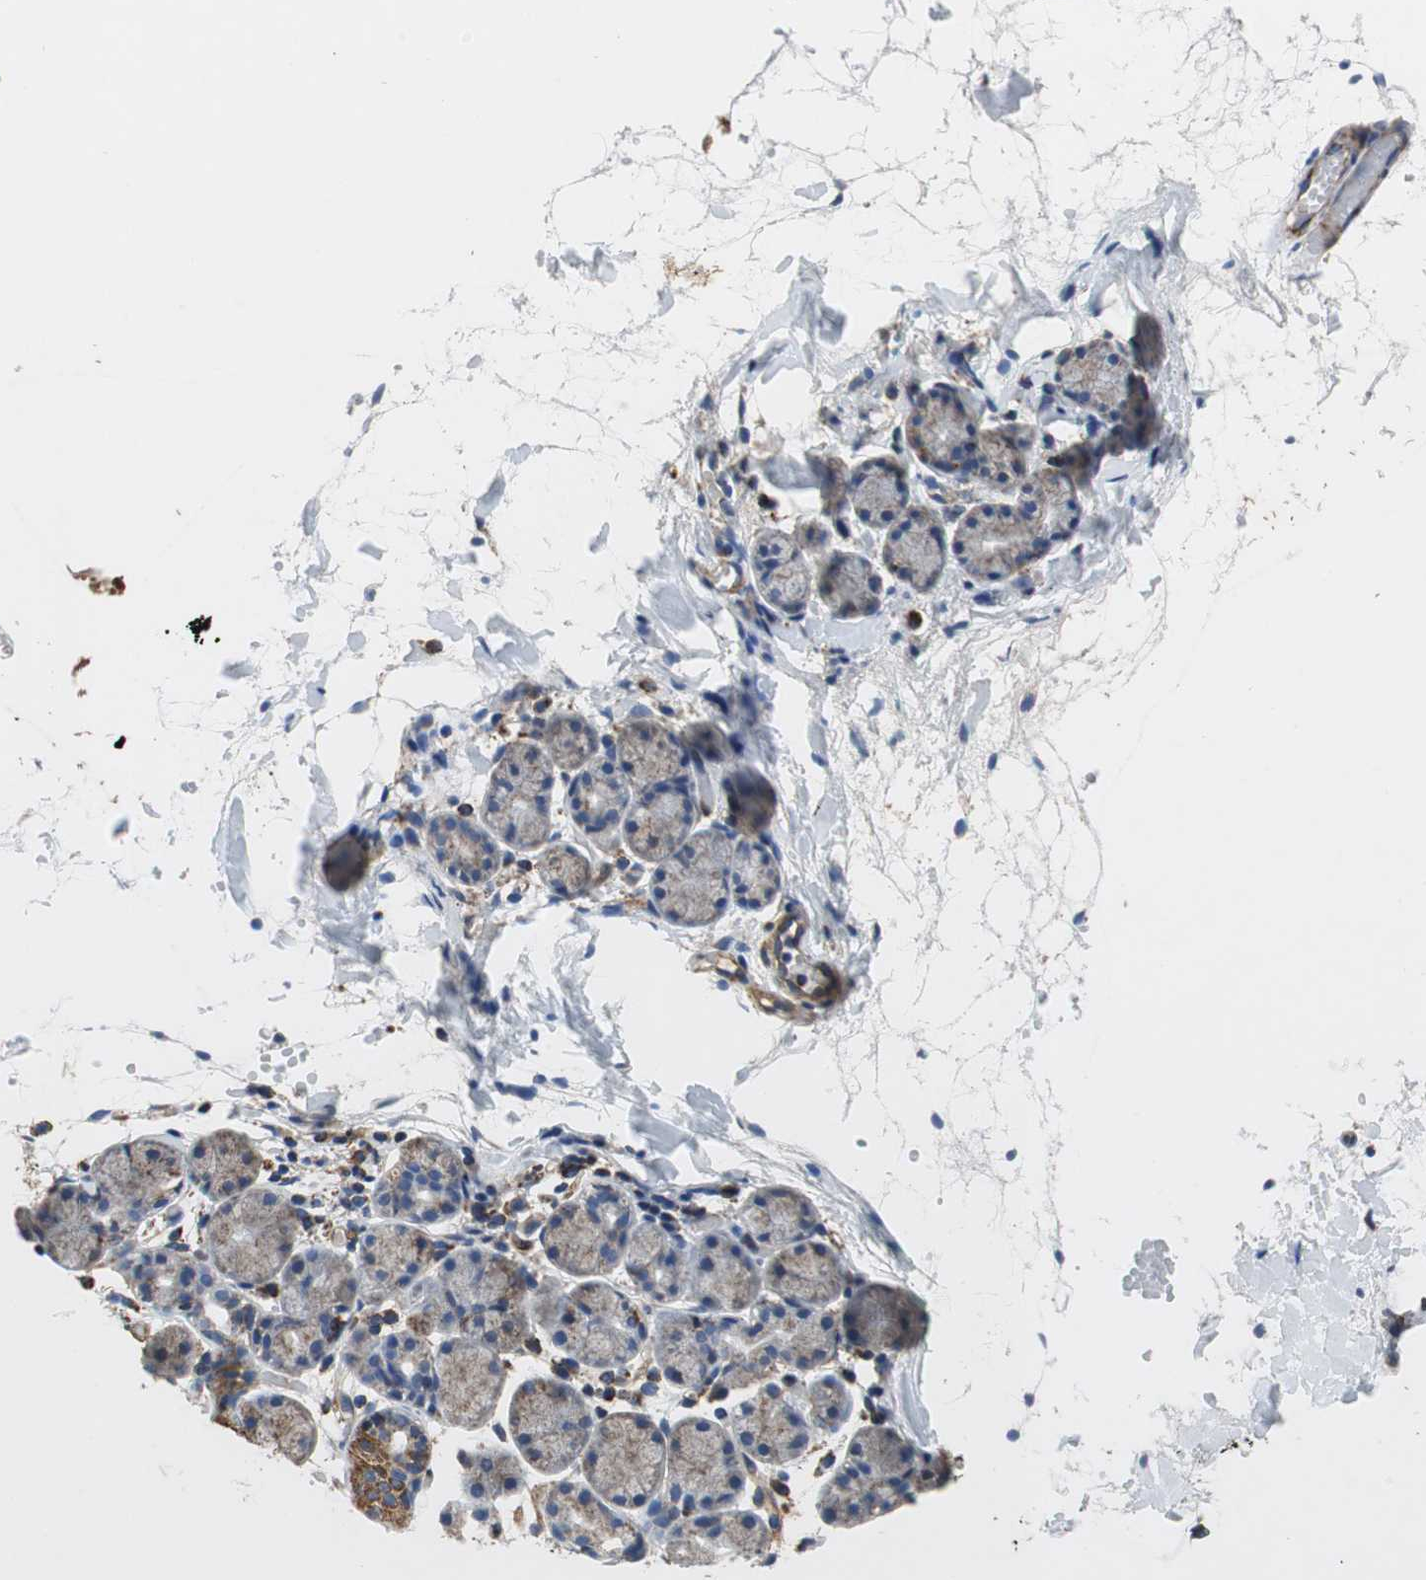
{"staining": {"intensity": "weak", "quantity": "25%-75%", "location": "cytoplasmic/membranous"}, "tissue": "salivary gland", "cell_type": "Glandular cells", "image_type": "normal", "snomed": [{"axis": "morphology", "description": "Normal tissue, NOS"}, {"axis": "topography", "description": "Salivary gland"}], "caption": "Protein staining of benign salivary gland demonstrates weak cytoplasmic/membranous positivity in about 25%-75% of glandular cells.", "gene": "GSTK1", "patient": {"sex": "female", "age": 24}}